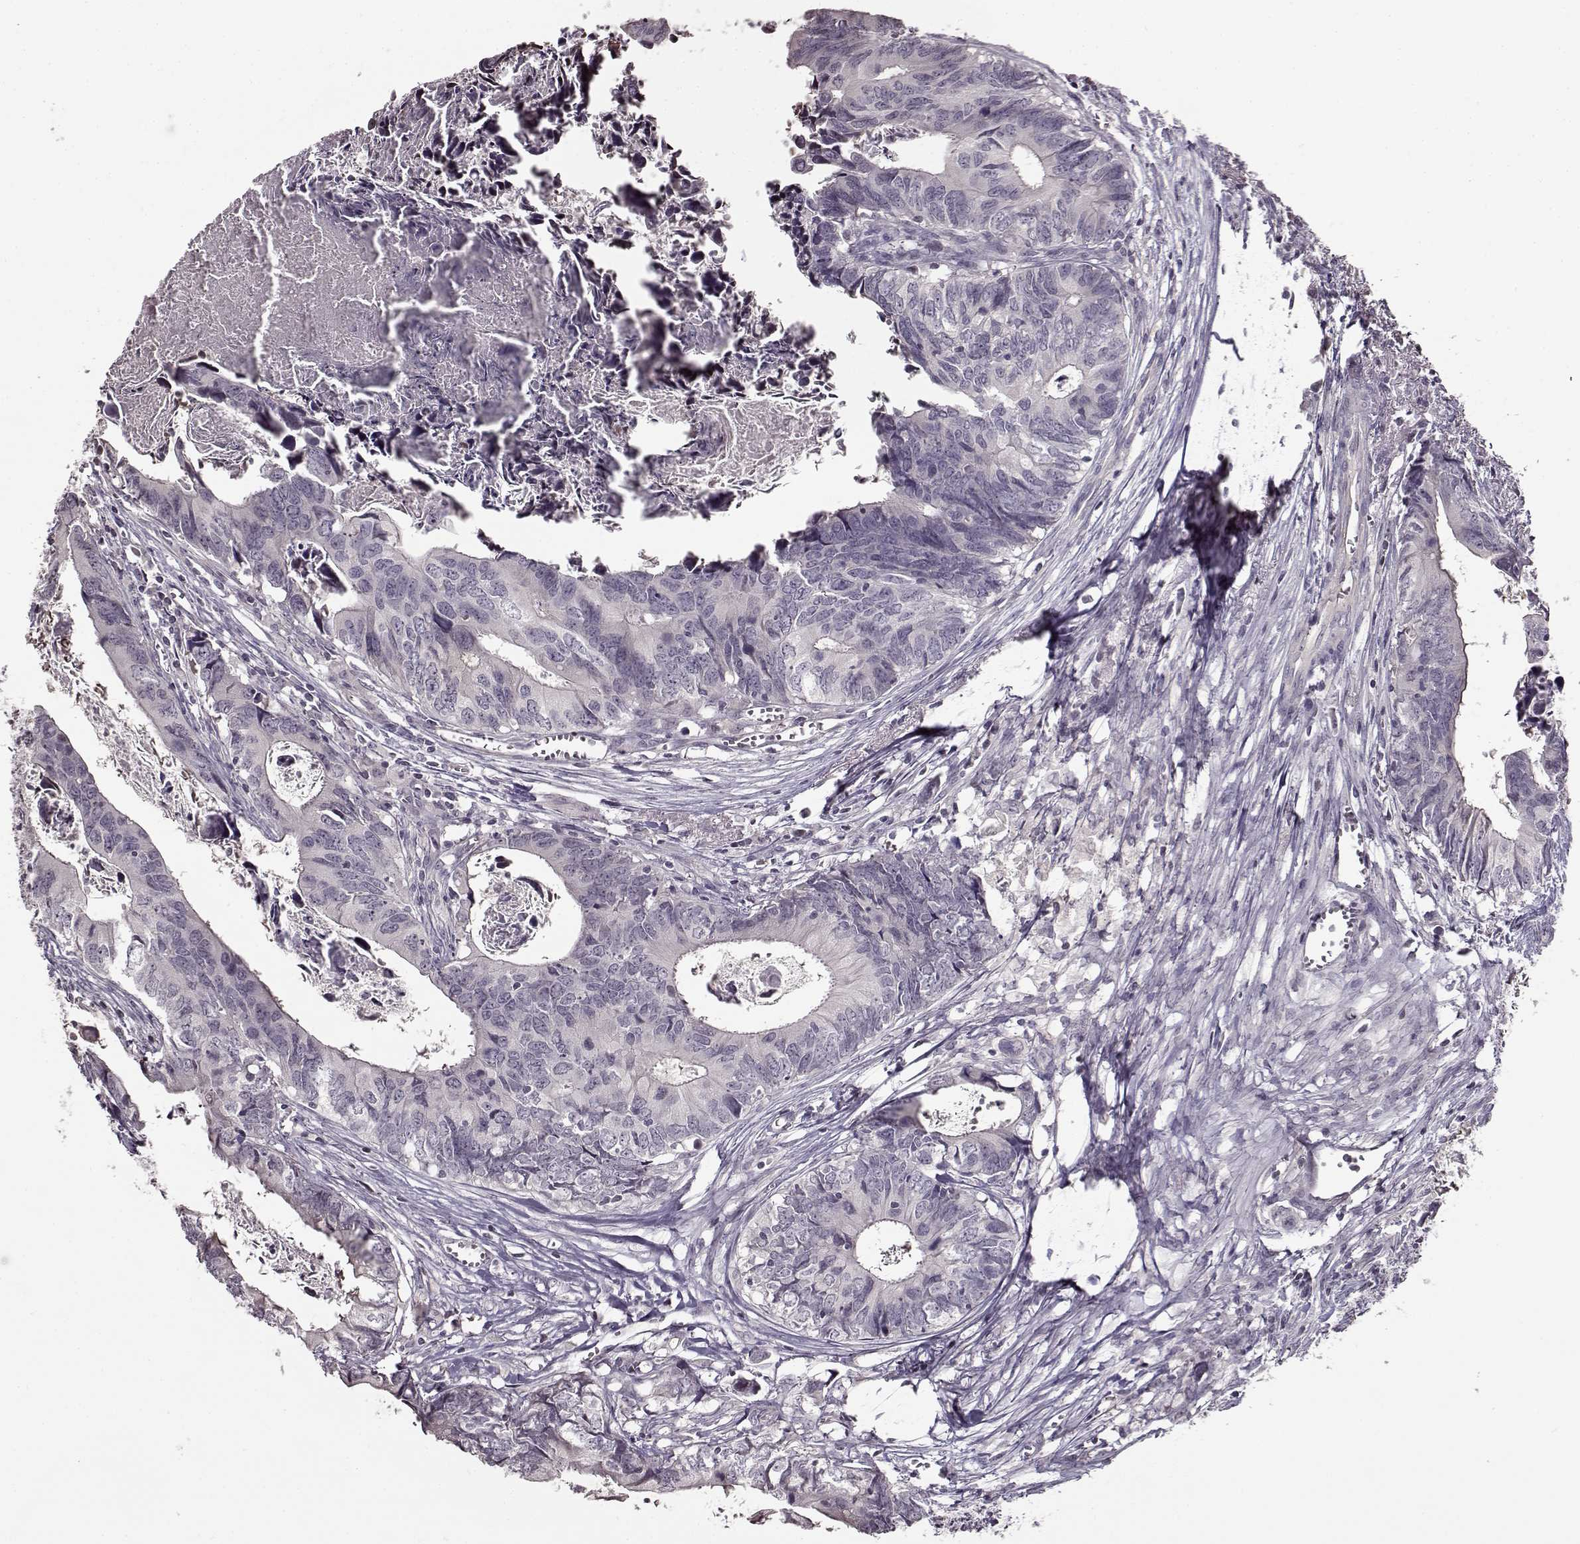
{"staining": {"intensity": "negative", "quantity": "none", "location": "none"}, "tissue": "colorectal cancer", "cell_type": "Tumor cells", "image_type": "cancer", "snomed": [{"axis": "morphology", "description": "Adenocarcinoma, NOS"}, {"axis": "topography", "description": "Colon"}], "caption": "A photomicrograph of human colorectal adenocarcinoma is negative for staining in tumor cells.", "gene": "FSHB", "patient": {"sex": "female", "age": 82}}